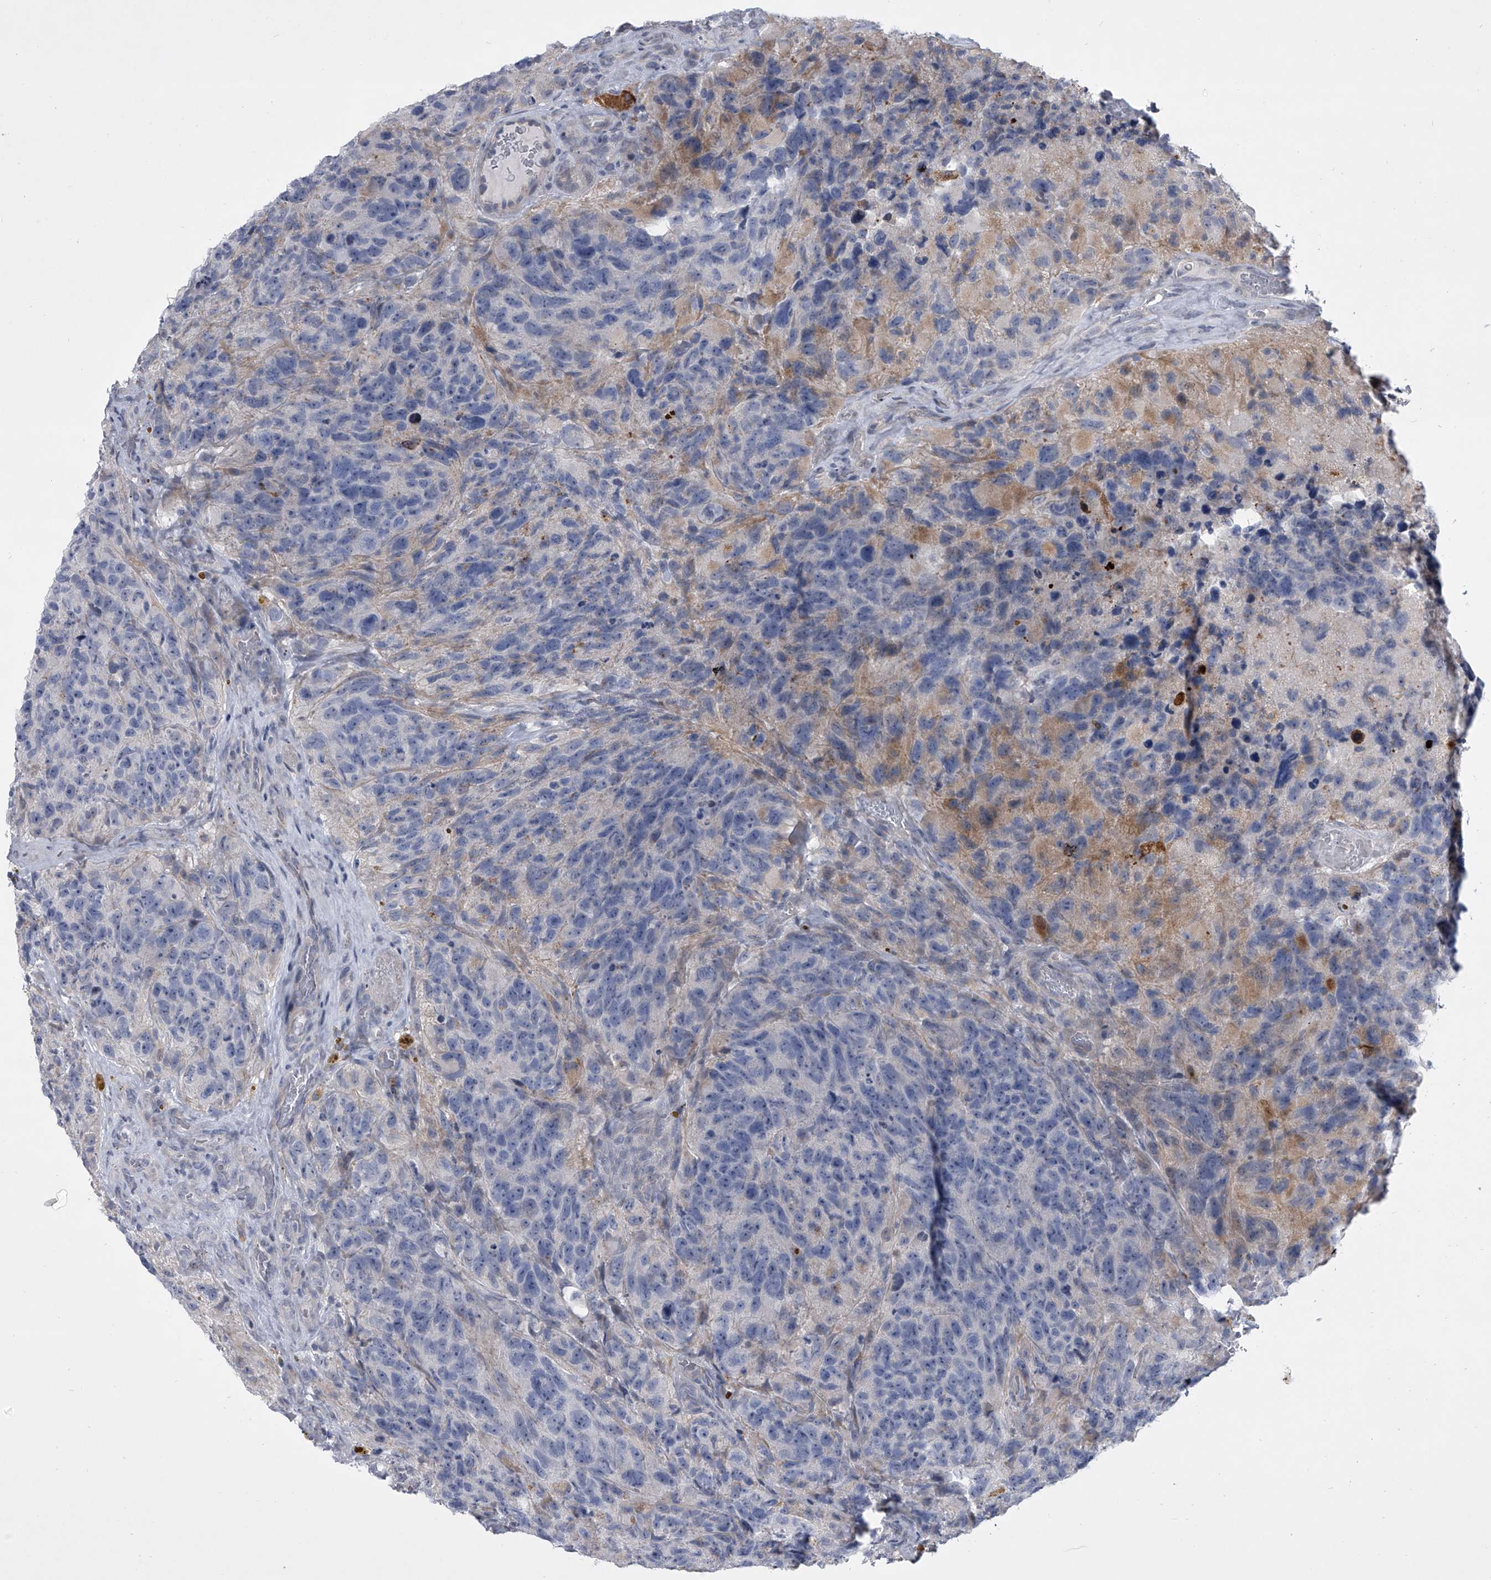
{"staining": {"intensity": "negative", "quantity": "none", "location": "none"}, "tissue": "glioma", "cell_type": "Tumor cells", "image_type": "cancer", "snomed": [{"axis": "morphology", "description": "Glioma, malignant, High grade"}, {"axis": "topography", "description": "Brain"}], "caption": "The image demonstrates no staining of tumor cells in malignant high-grade glioma. (DAB IHC visualized using brightfield microscopy, high magnification).", "gene": "HEATR6", "patient": {"sex": "male", "age": 69}}